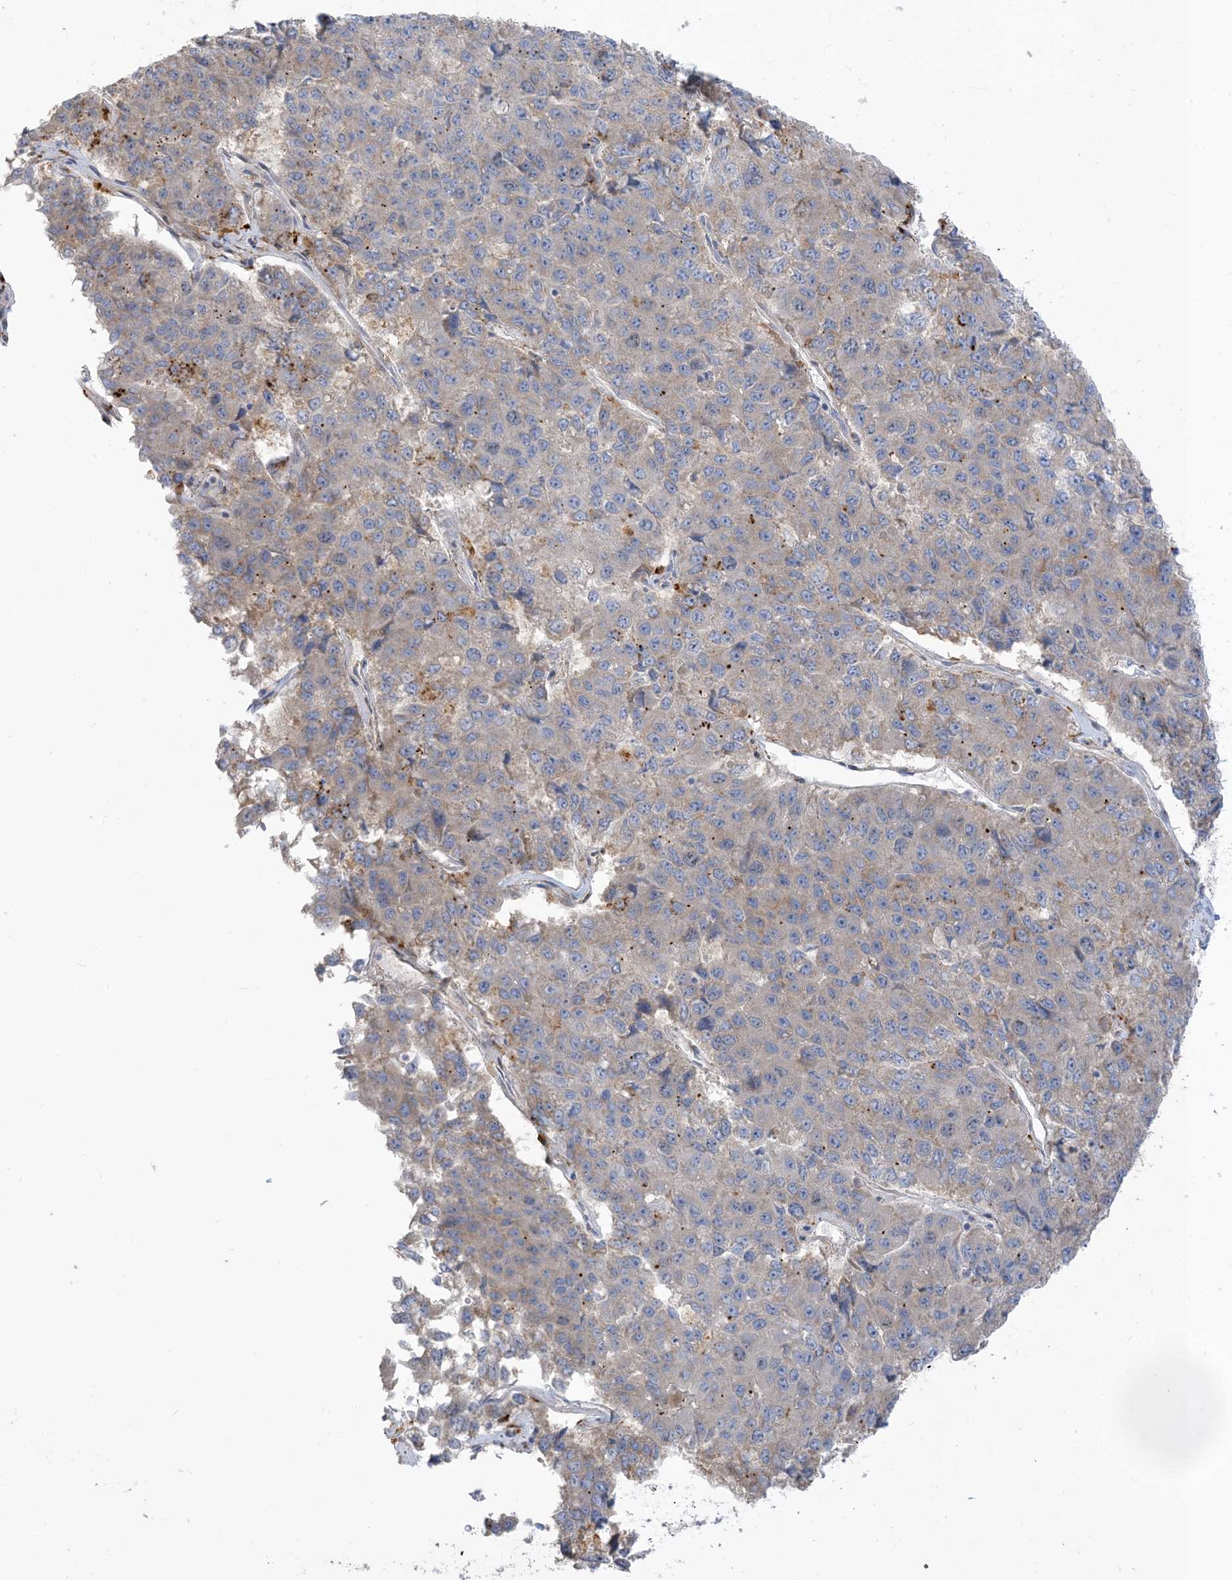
{"staining": {"intensity": "weak", "quantity": "<25%", "location": "cytoplasmic/membranous"}, "tissue": "pancreatic cancer", "cell_type": "Tumor cells", "image_type": "cancer", "snomed": [{"axis": "morphology", "description": "Adenocarcinoma, NOS"}, {"axis": "topography", "description": "Pancreas"}], "caption": "Human pancreatic cancer stained for a protein using IHC demonstrates no staining in tumor cells.", "gene": "PEAR1", "patient": {"sex": "male", "age": 50}}